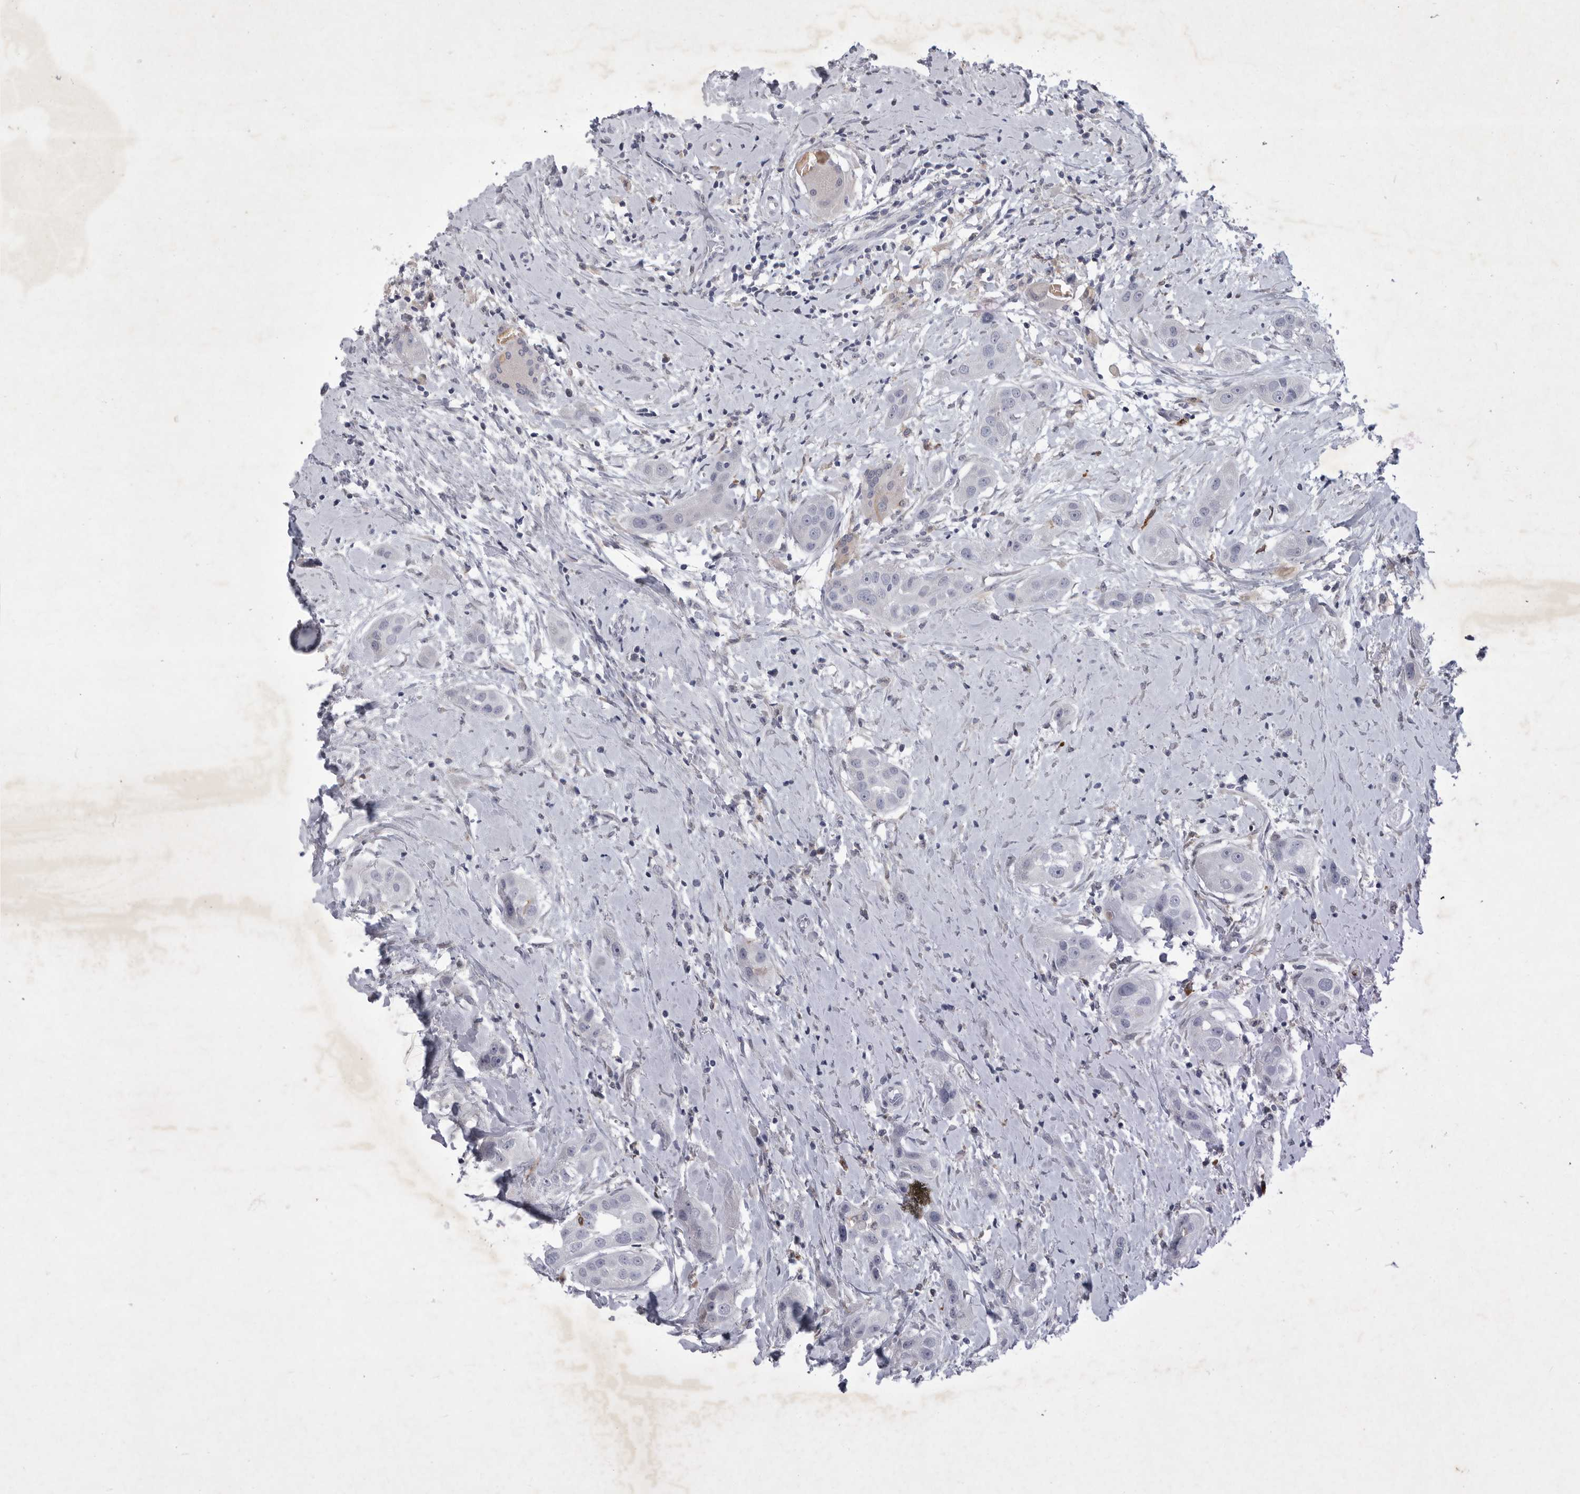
{"staining": {"intensity": "negative", "quantity": "none", "location": "none"}, "tissue": "head and neck cancer", "cell_type": "Tumor cells", "image_type": "cancer", "snomed": [{"axis": "morphology", "description": "Normal tissue, NOS"}, {"axis": "morphology", "description": "Squamous cell carcinoma, NOS"}, {"axis": "topography", "description": "Skeletal muscle"}, {"axis": "topography", "description": "Head-Neck"}], "caption": "A micrograph of squamous cell carcinoma (head and neck) stained for a protein demonstrates no brown staining in tumor cells.", "gene": "SIGLEC10", "patient": {"sex": "male", "age": 51}}